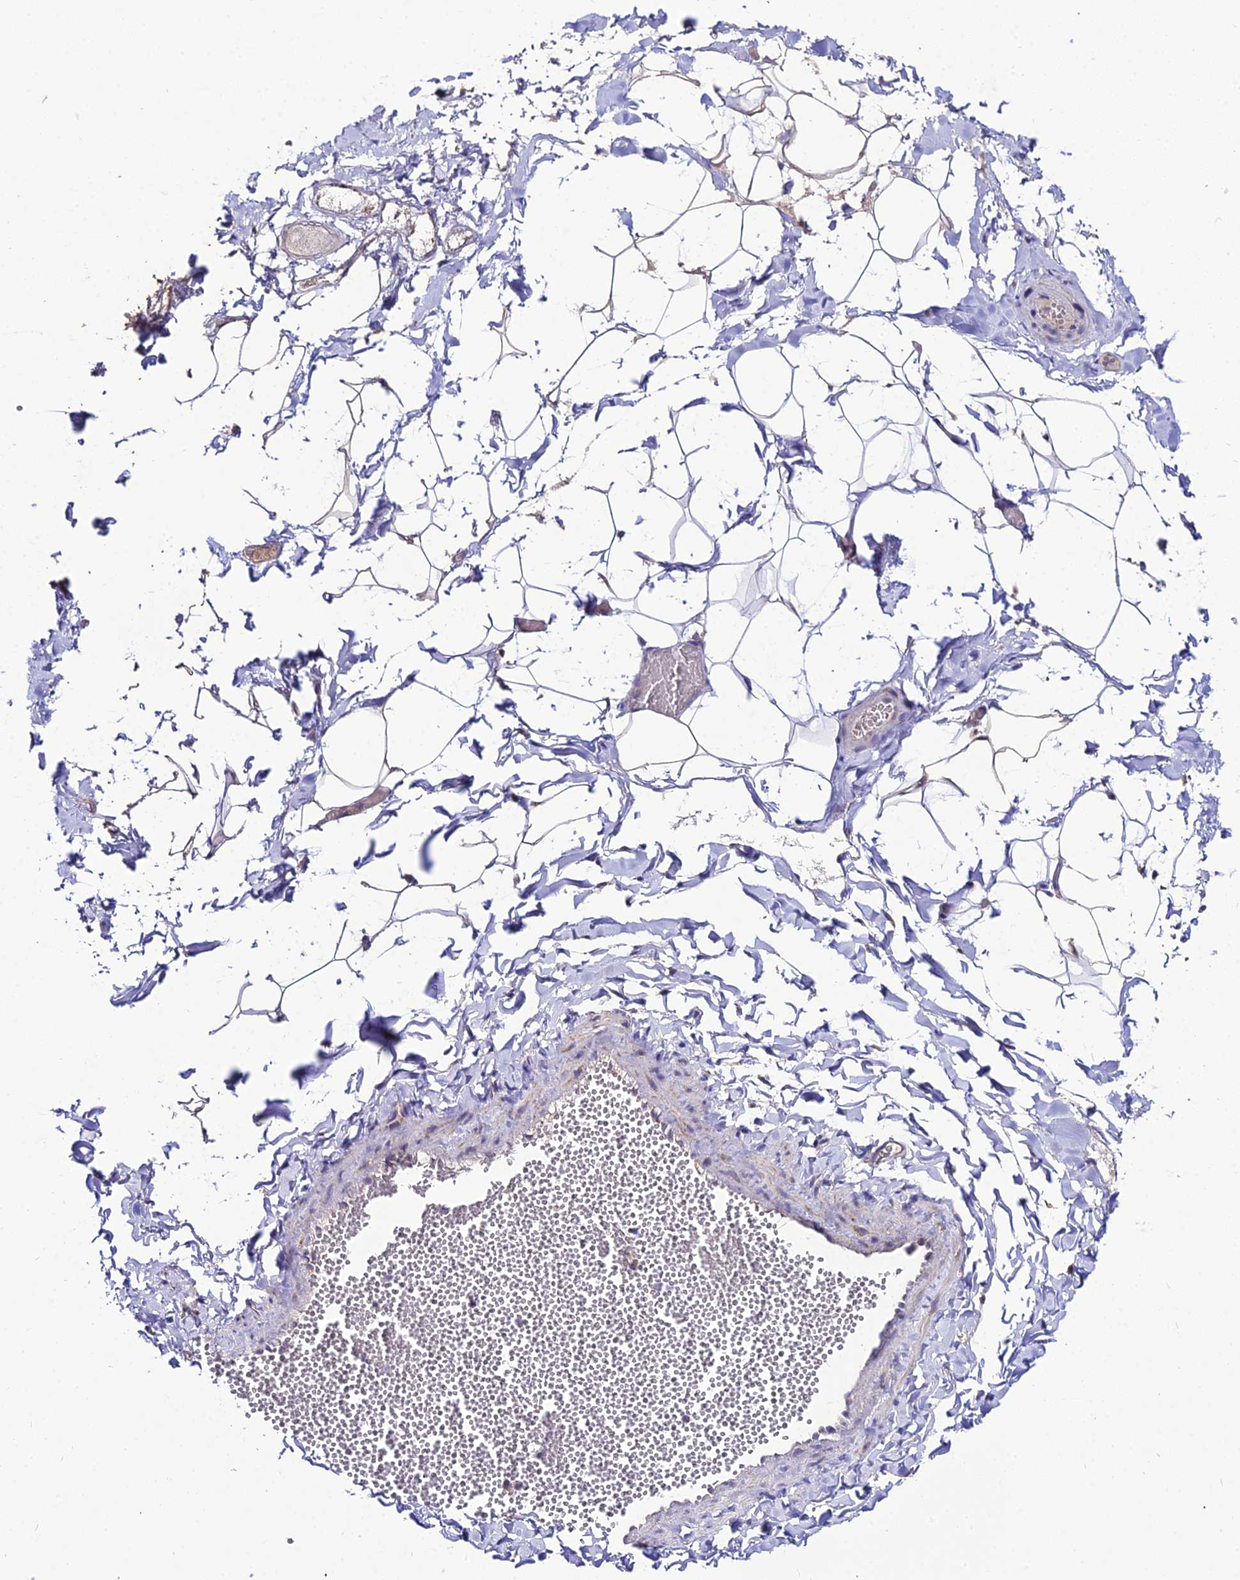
{"staining": {"intensity": "moderate", "quantity": "<25%", "location": "cytoplasmic/membranous"}, "tissue": "adipose tissue", "cell_type": "Adipocytes", "image_type": "normal", "snomed": [{"axis": "morphology", "description": "Normal tissue, NOS"}, {"axis": "topography", "description": "Gallbladder"}, {"axis": "topography", "description": "Peripheral nerve tissue"}], "caption": "Normal adipose tissue demonstrates moderate cytoplasmic/membranous staining in about <25% of adipocytes (DAB (3,3'-diaminobenzidine) IHC with brightfield microscopy, high magnification)..", "gene": "PSMD2", "patient": {"sex": "male", "age": 38}}